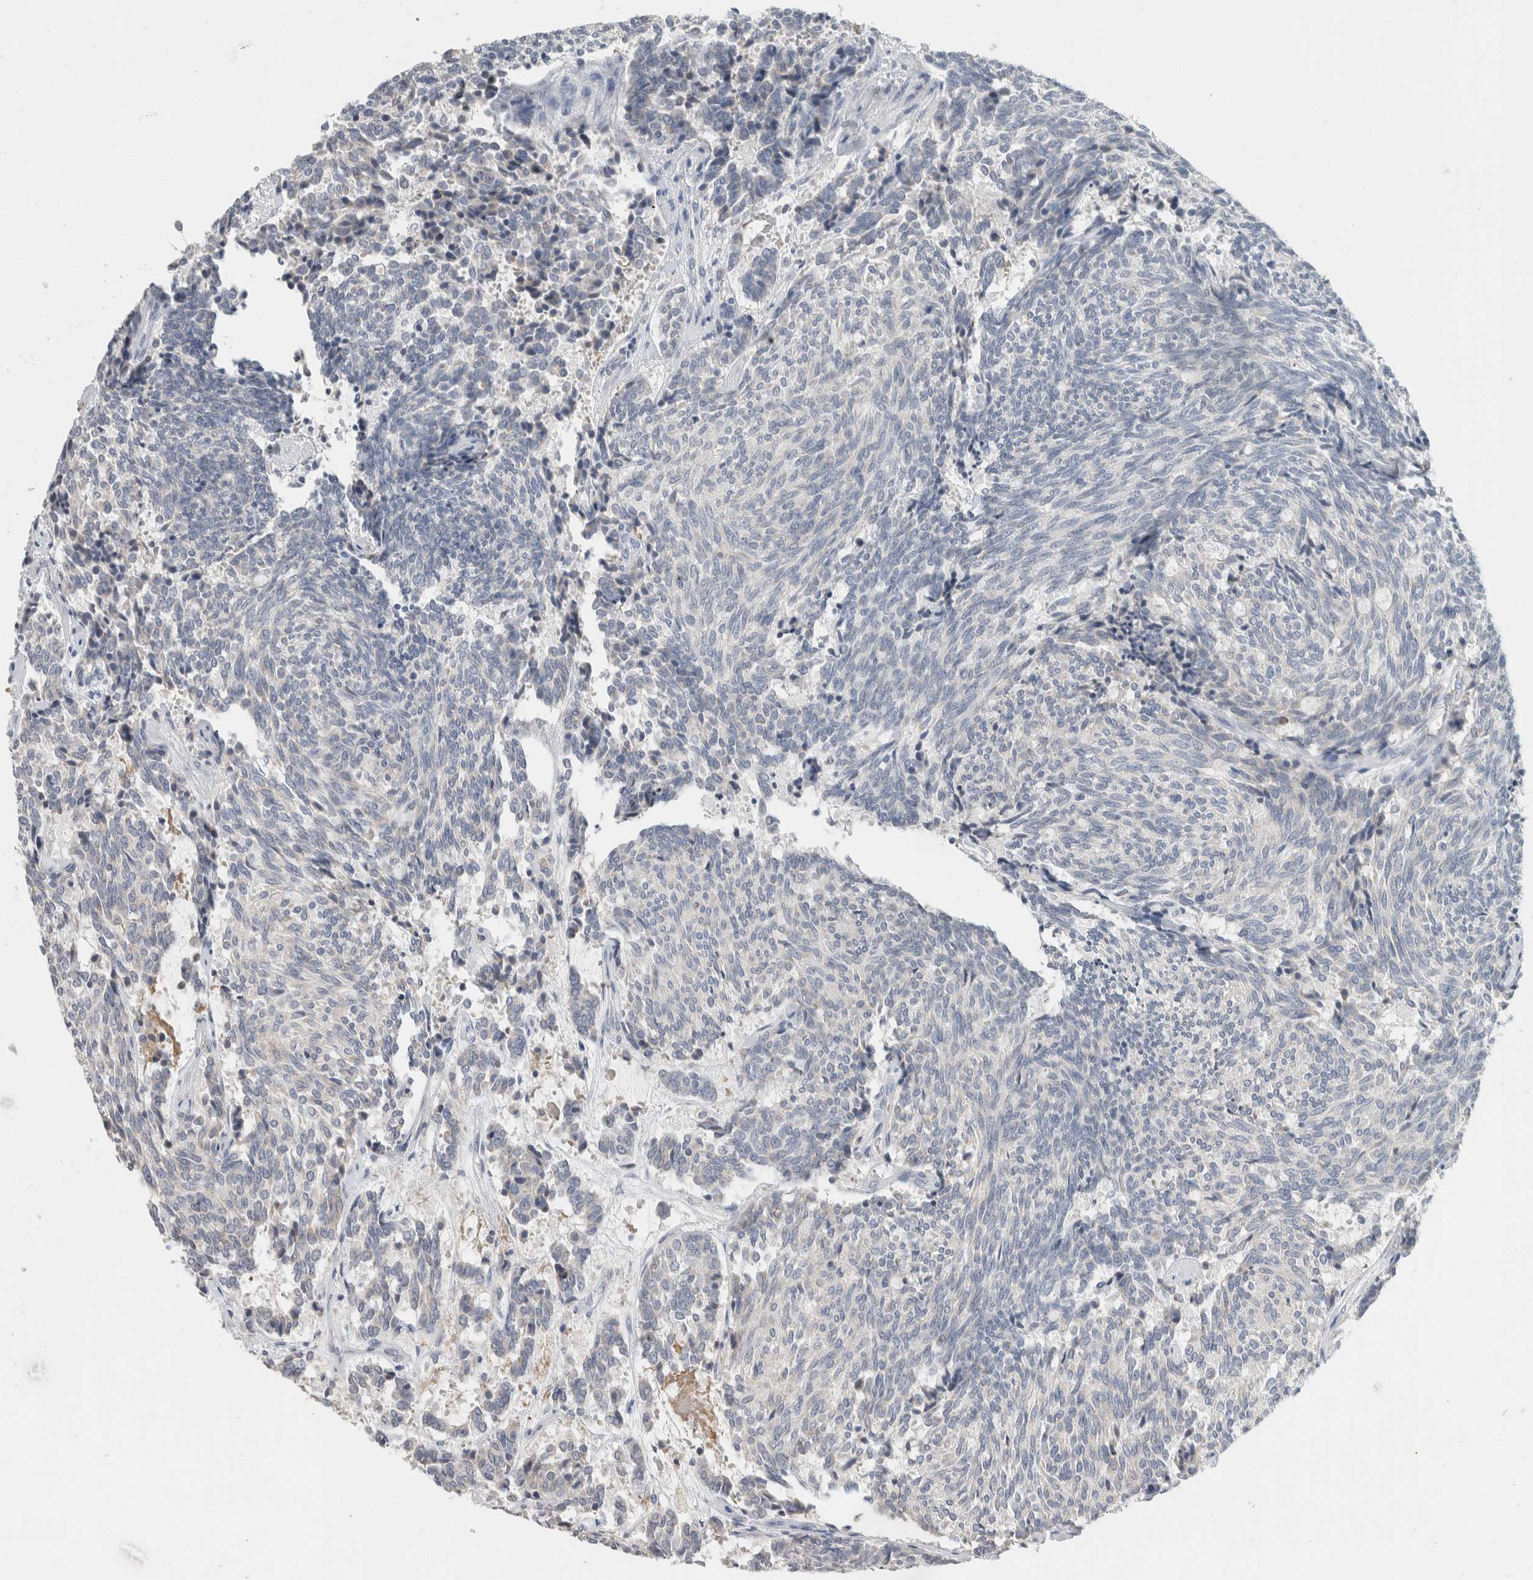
{"staining": {"intensity": "negative", "quantity": "none", "location": "none"}, "tissue": "carcinoid", "cell_type": "Tumor cells", "image_type": "cancer", "snomed": [{"axis": "morphology", "description": "Carcinoid, malignant, NOS"}, {"axis": "topography", "description": "Pancreas"}], "caption": "The immunohistochemistry photomicrograph has no significant expression in tumor cells of carcinoid tissue.", "gene": "SCGB1A1", "patient": {"sex": "female", "age": 54}}